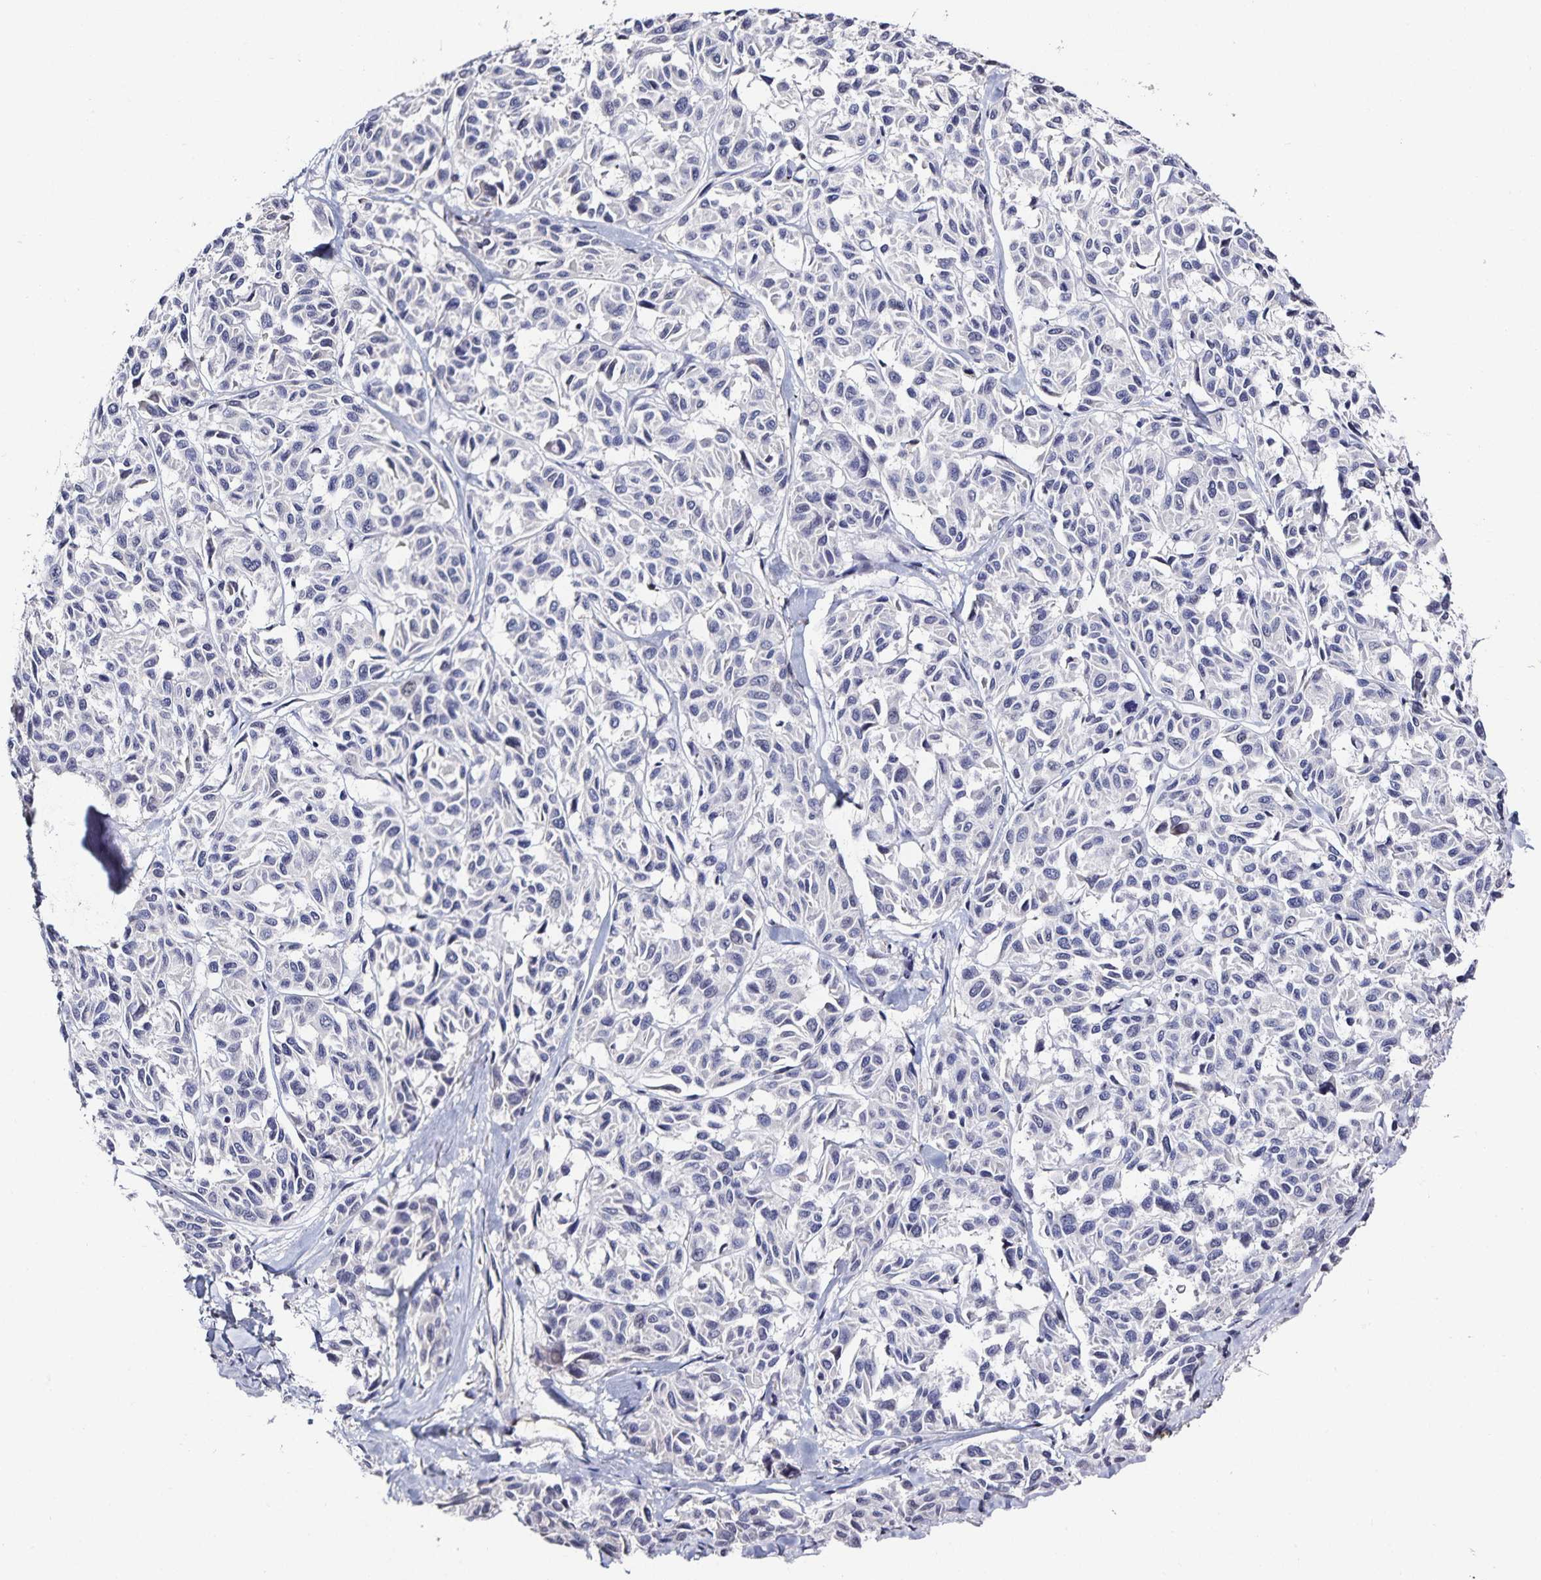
{"staining": {"intensity": "negative", "quantity": "none", "location": "none"}, "tissue": "melanoma", "cell_type": "Tumor cells", "image_type": "cancer", "snomed": [{"axis": "morphology", "description": "Malignant melanoma, NOS"}, {"axis": "topography", "description": "Skin"}], "caption": "DAB immunohistochemical staining of human melanoma displays no significant staining in tumor cells.", "gene": "TTR", "patient": {"sex": "female", "age": 66}}